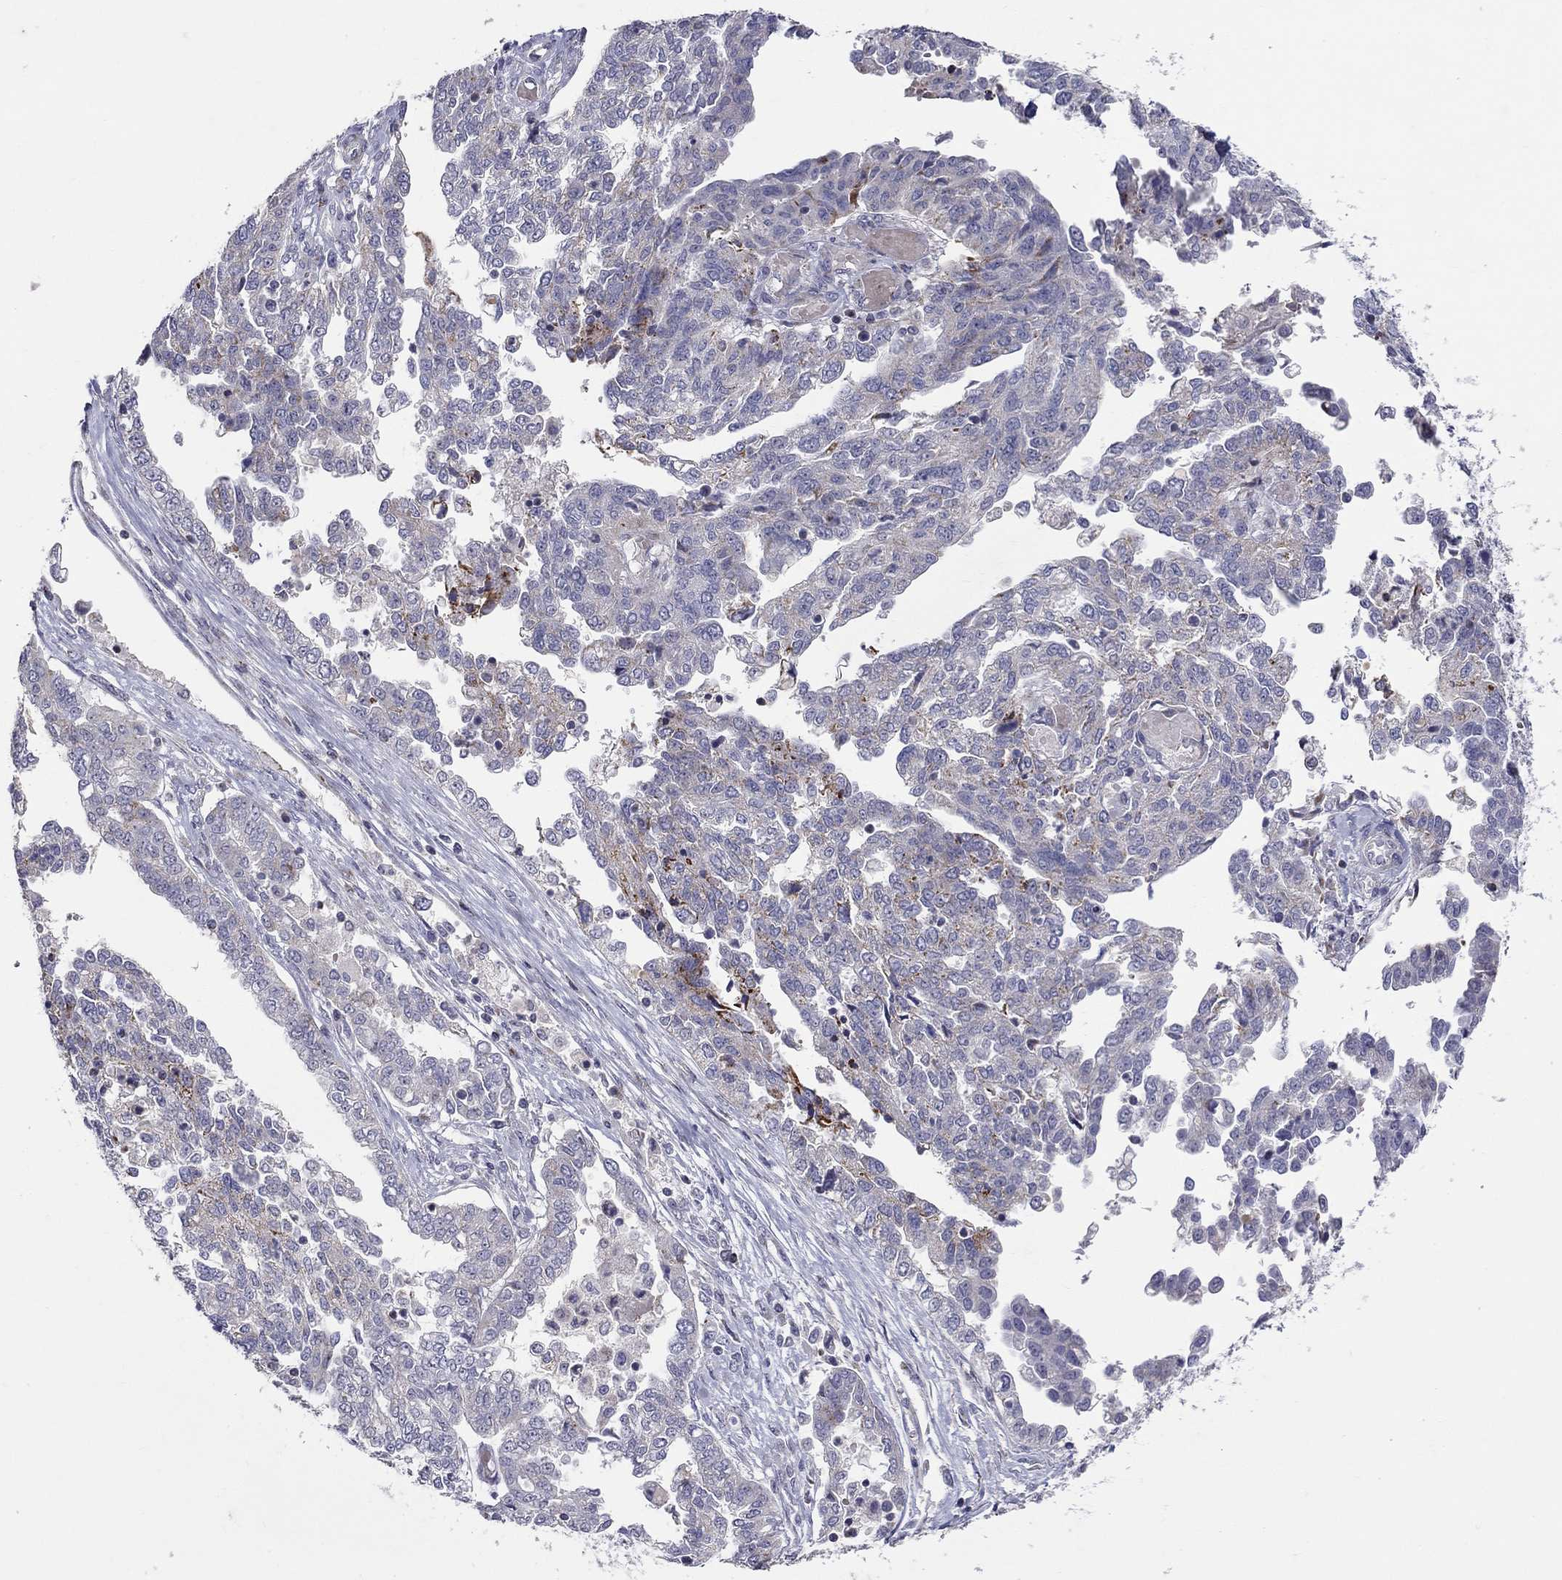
{"staining": {"intensity": "negative", "quantity": "none", "location": "none"}, "tissue": "ovarian cancer", "cell_type": "Tumor cells", "image_type": "cancer", "snomed": [{"axis": "morphology", "description": "Cystadenocarcinoma, serous, NOS"}, {"axis": "topography", "description": "Ovary"}], "caption": "Tumor cells are negative for brown protein staining in ovarian serous cystadenocarcinoma.", "gene": "HMX2", "patient": {"sex": "female", "age": 67}}